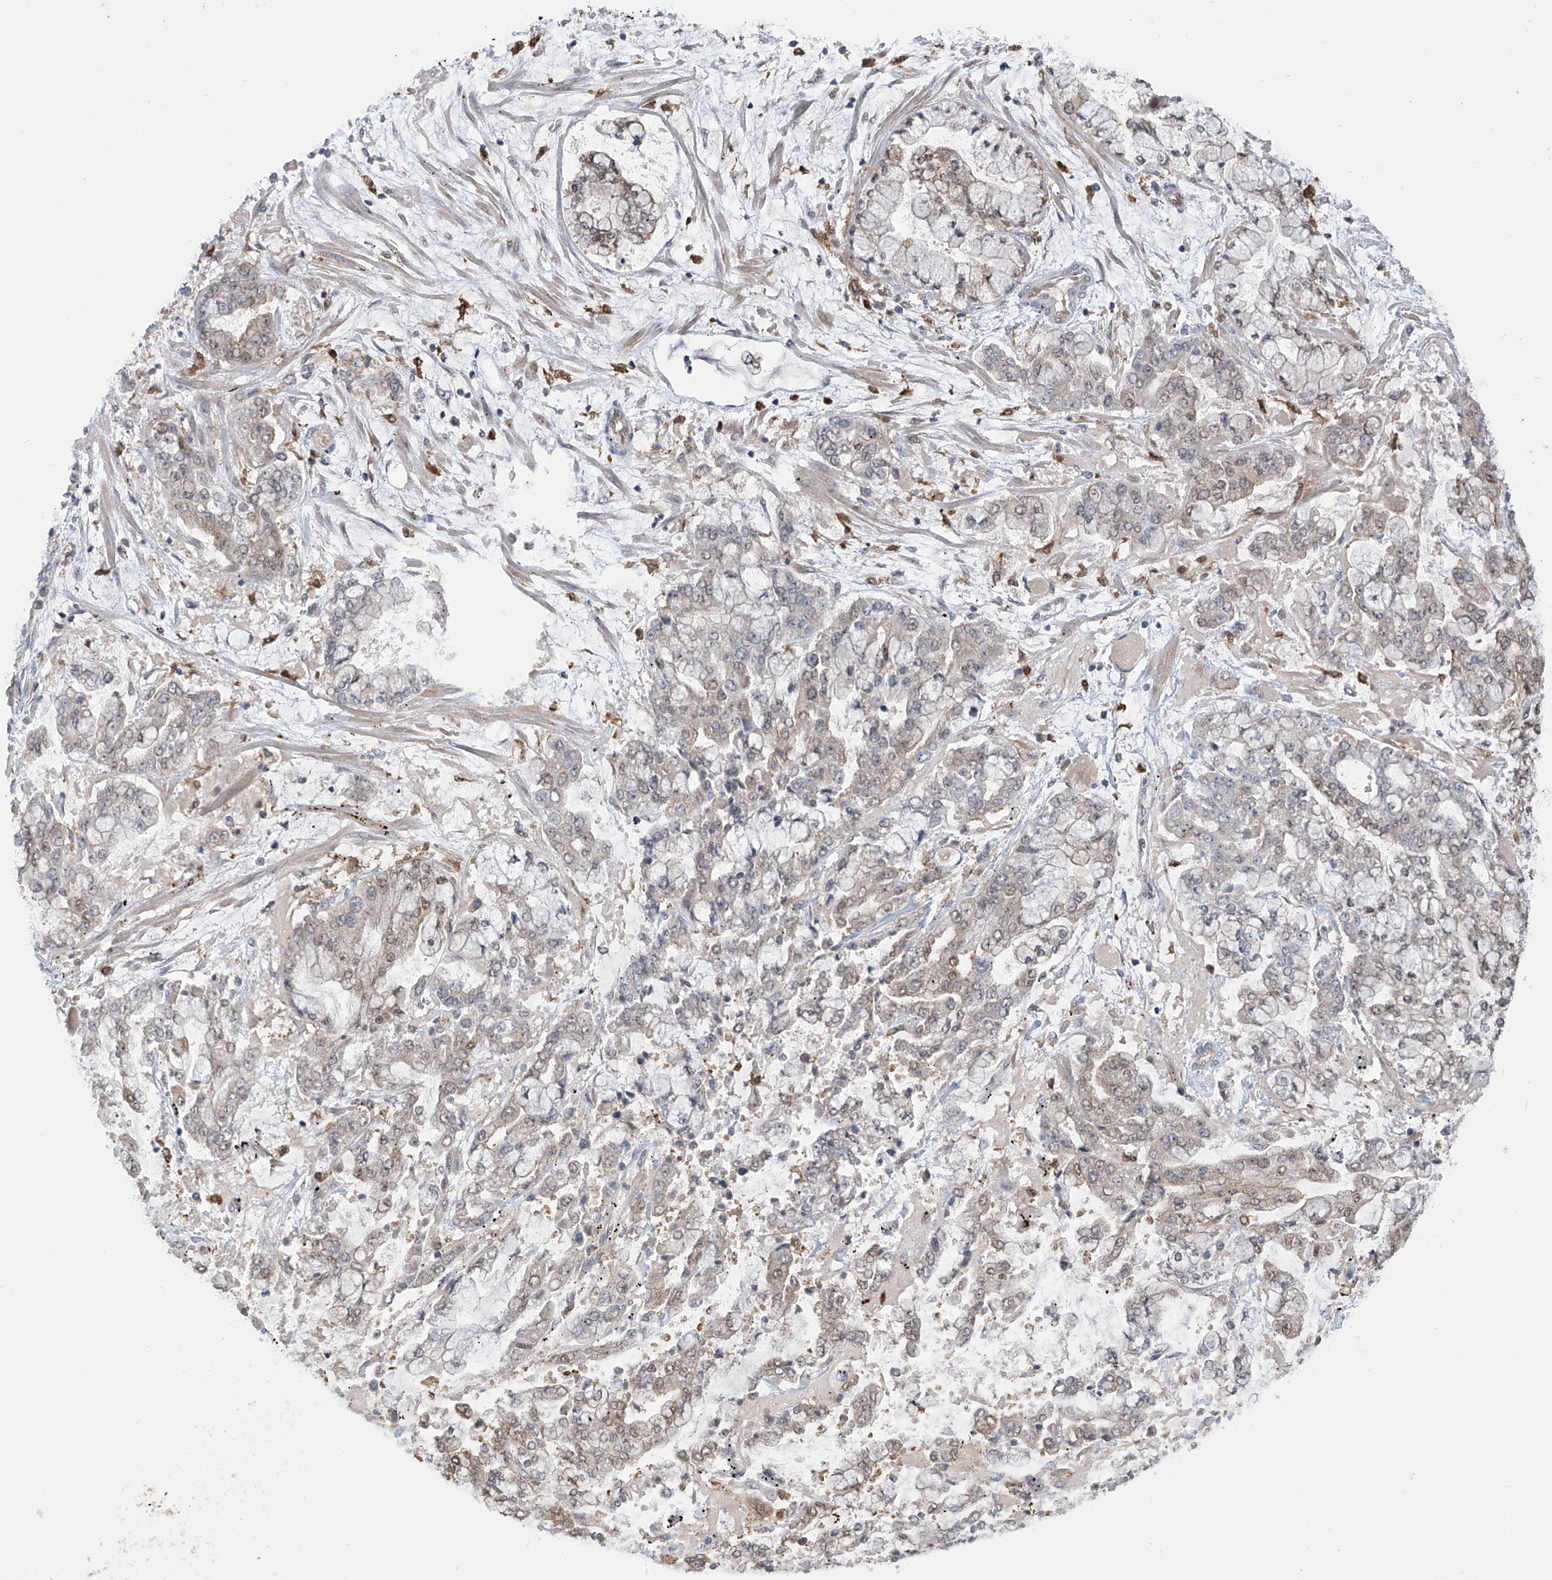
{"staining": {"intensity": "weak", "quantity": "25%-75%", "location": "nuclear"}, "tissue": "stomach cancer", "cell_type": "Tumor cells", "image_type": "cancer", "snomed": [{"axis": "morphology", "description": "Normal tissue, NOS"}, {"axis": "morphology", "description": "Adenocarcinoma, NOS"}, {"axis": "topography", "description": "Stomach, upper"}, {"axis": "topography", "description": "Stomach"}], "caption": "An image of human stomach cancer (adenocarcinoma) stained for a protein exhibits weak nuclear brown staining in tumor cells.", "gene": "IDH1", "patient": {"sex": "male", "age": 76}}